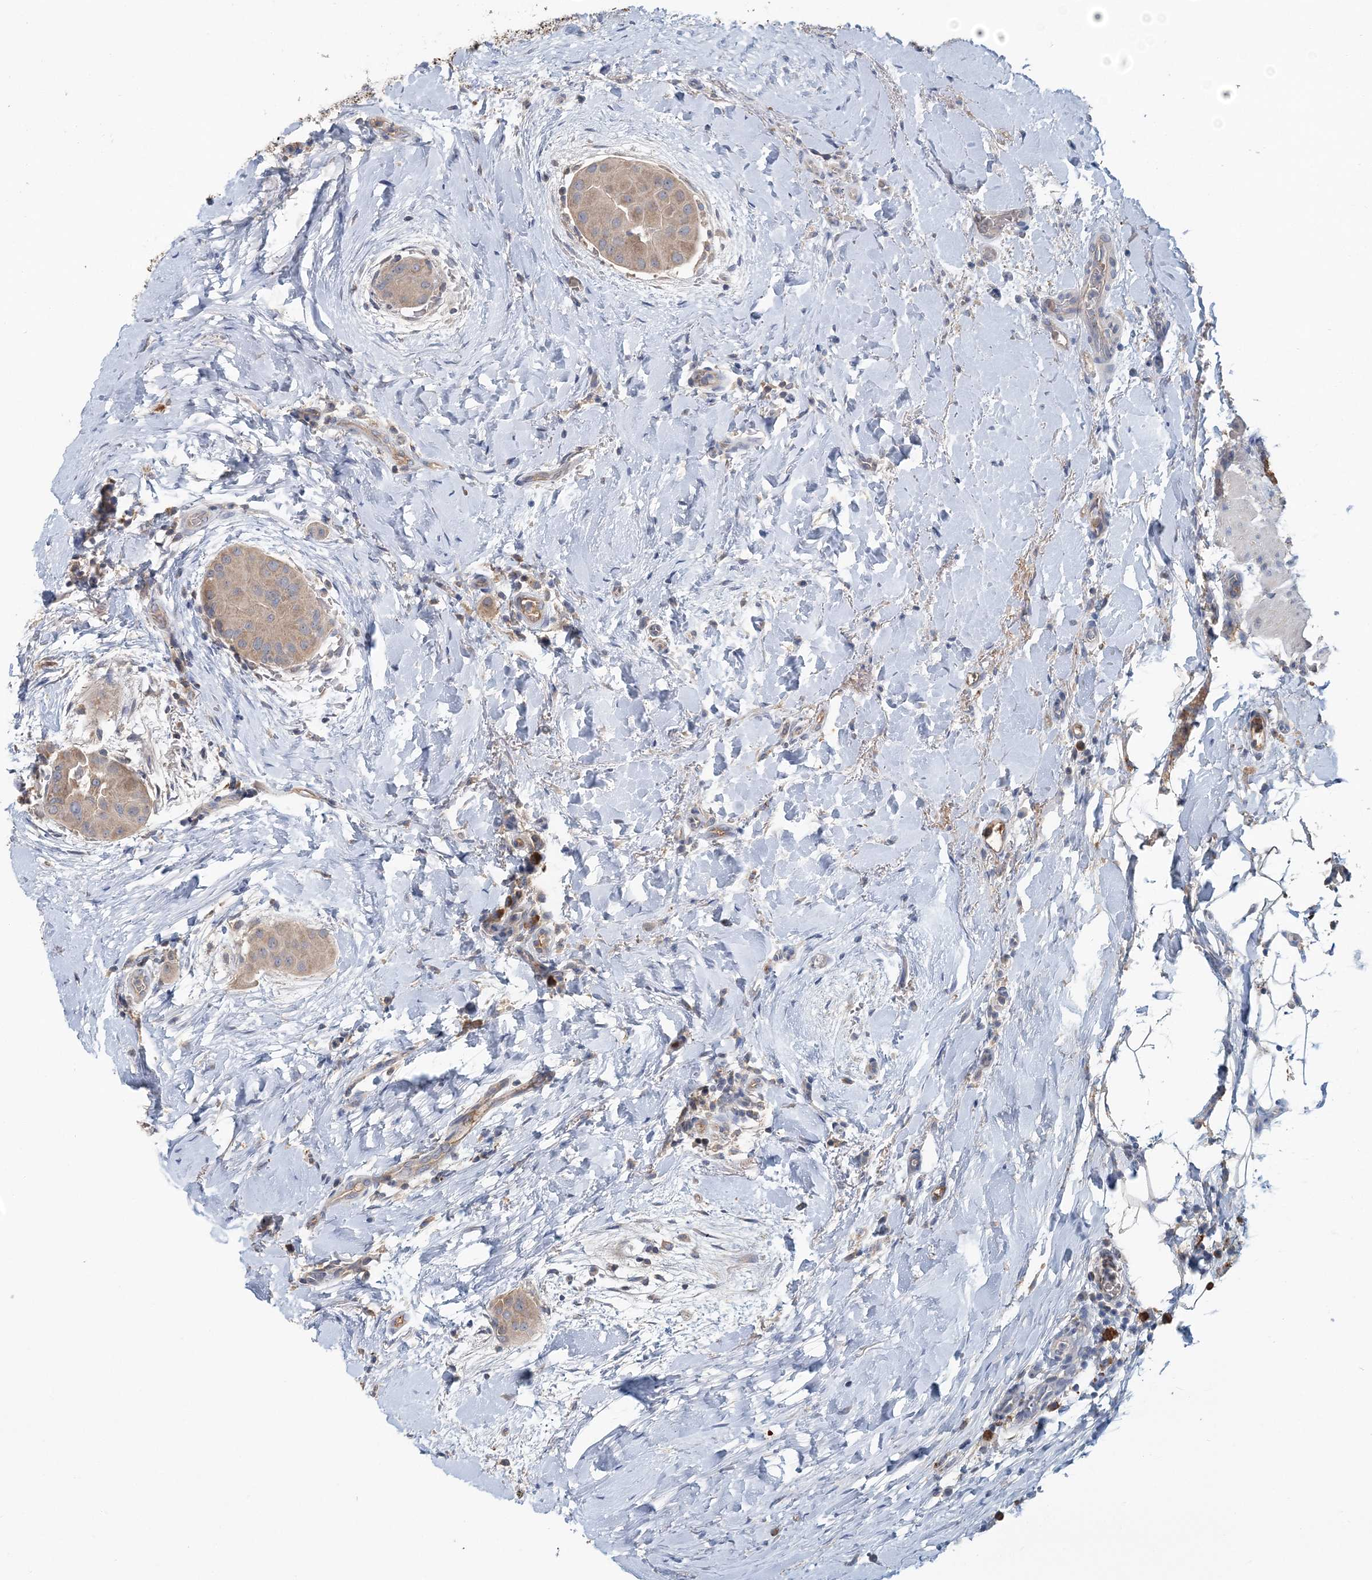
{"staining": {"intensity": "weak", "quantity": ">75%", "location": "cytoplasmic/membranous"}, "tissue": "thyroid cancer", "cell_type": "Tumor cells", "image_type": "cancer", "snomed": [{"axis": "morphology", "description": "Papillary adenocarcinoma, NOS"}, {"axis": "topography", "description": "Thyroid gland"}], "caption": "Tumor cells show low levels of weak cytoplasmic/membranous positivity in approximately >75% of cells in thyroid cancer (papillary adenocarcinoma).", "gene": "RNF25", "patient": {"sex": "male", "age": 33}}